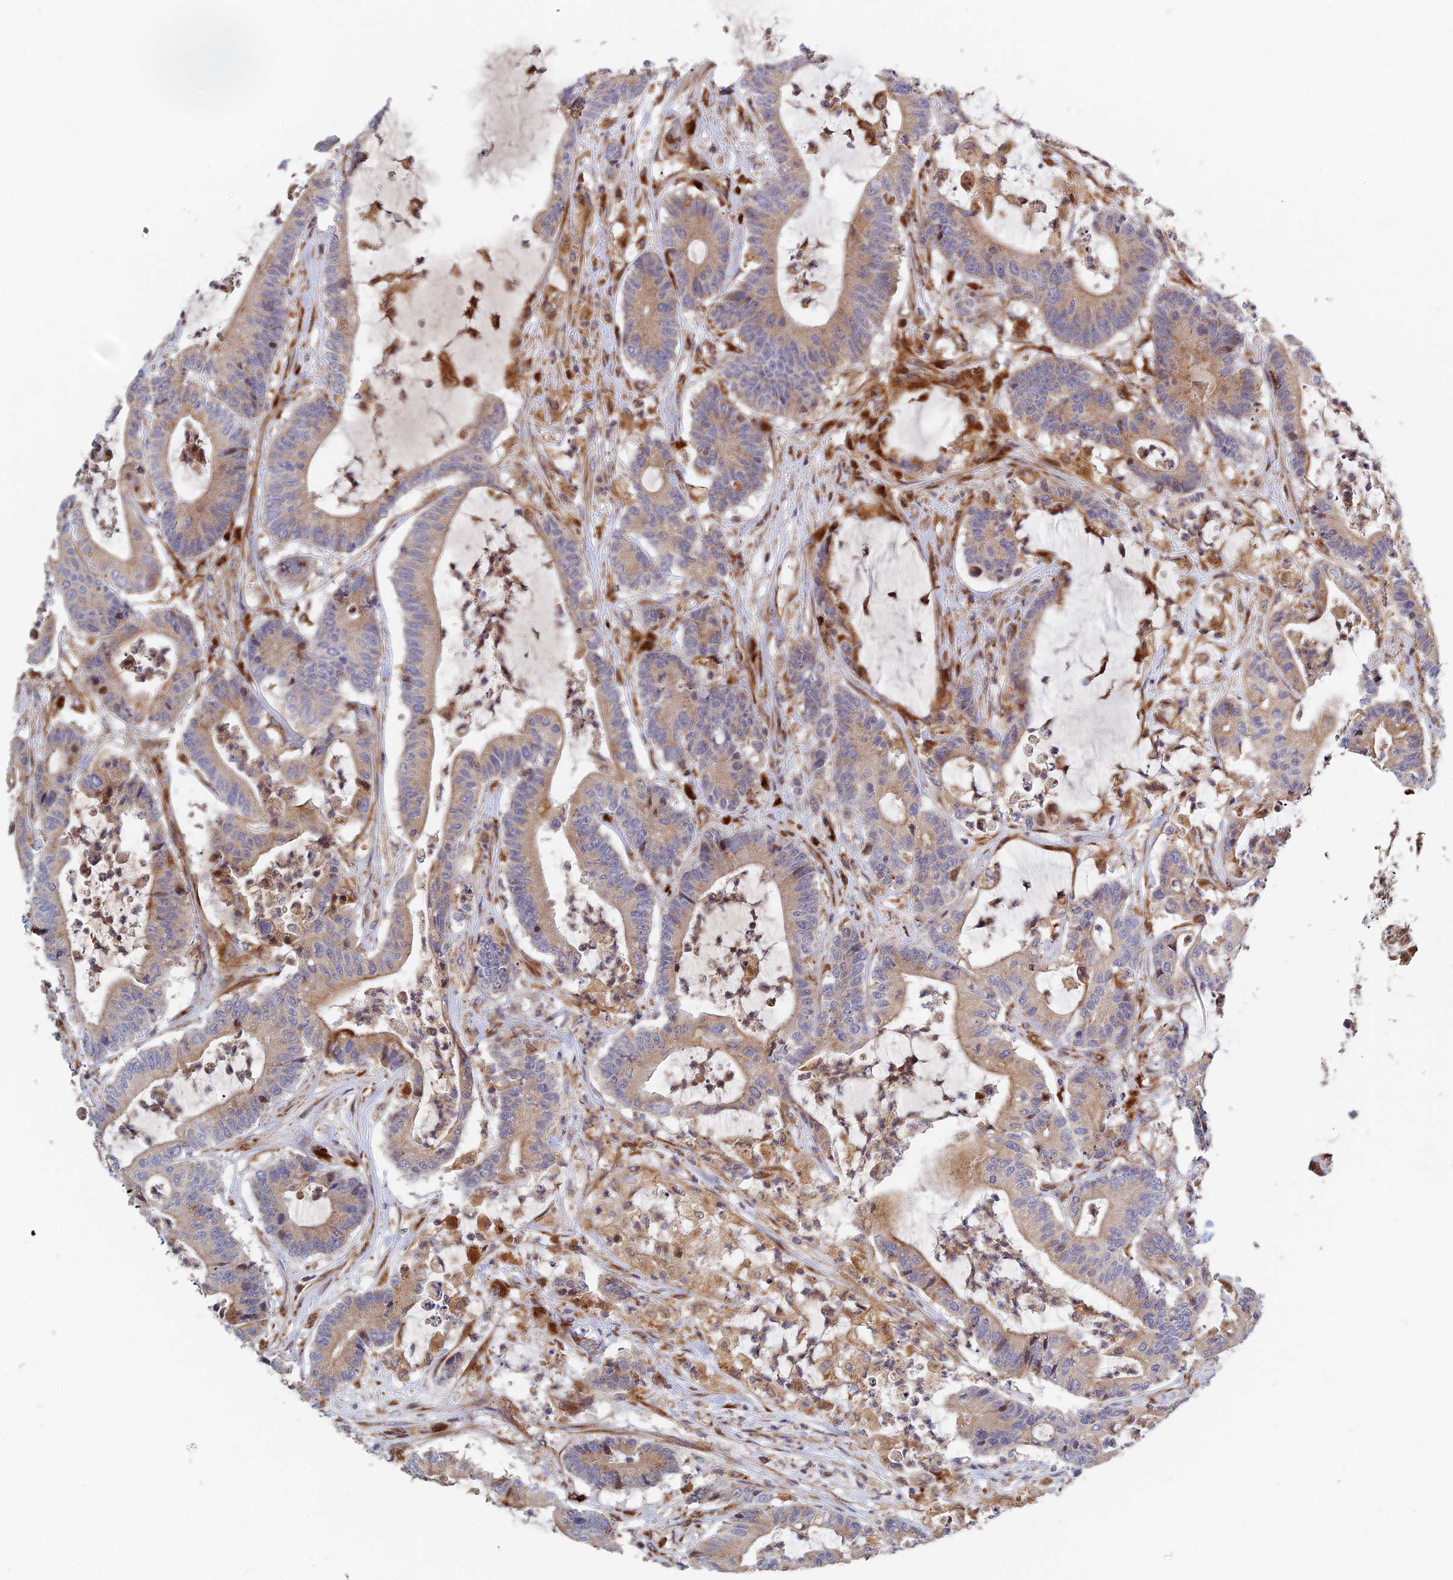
{"staining": {"intensity": "weak", "quantity": ">75%", "location": "cytoplasmic/membranous"}, "tissue": "colorectal cancer", "cell_type": "Tumor cells", "image_type": "cancer", "snomed": [{"axis": "morphology", "description": "Adenocarcinoma, NOS"}, {"axis": "topography", "description": "Colon"}], "caption": "A brown stain shows weak cytoplasmic/membranous expression of a protein in adenocarcinoma (colorectal) tumor cells.", "gene": "PPP2R3C", "patient": {"sex": "female", "age": 84}}